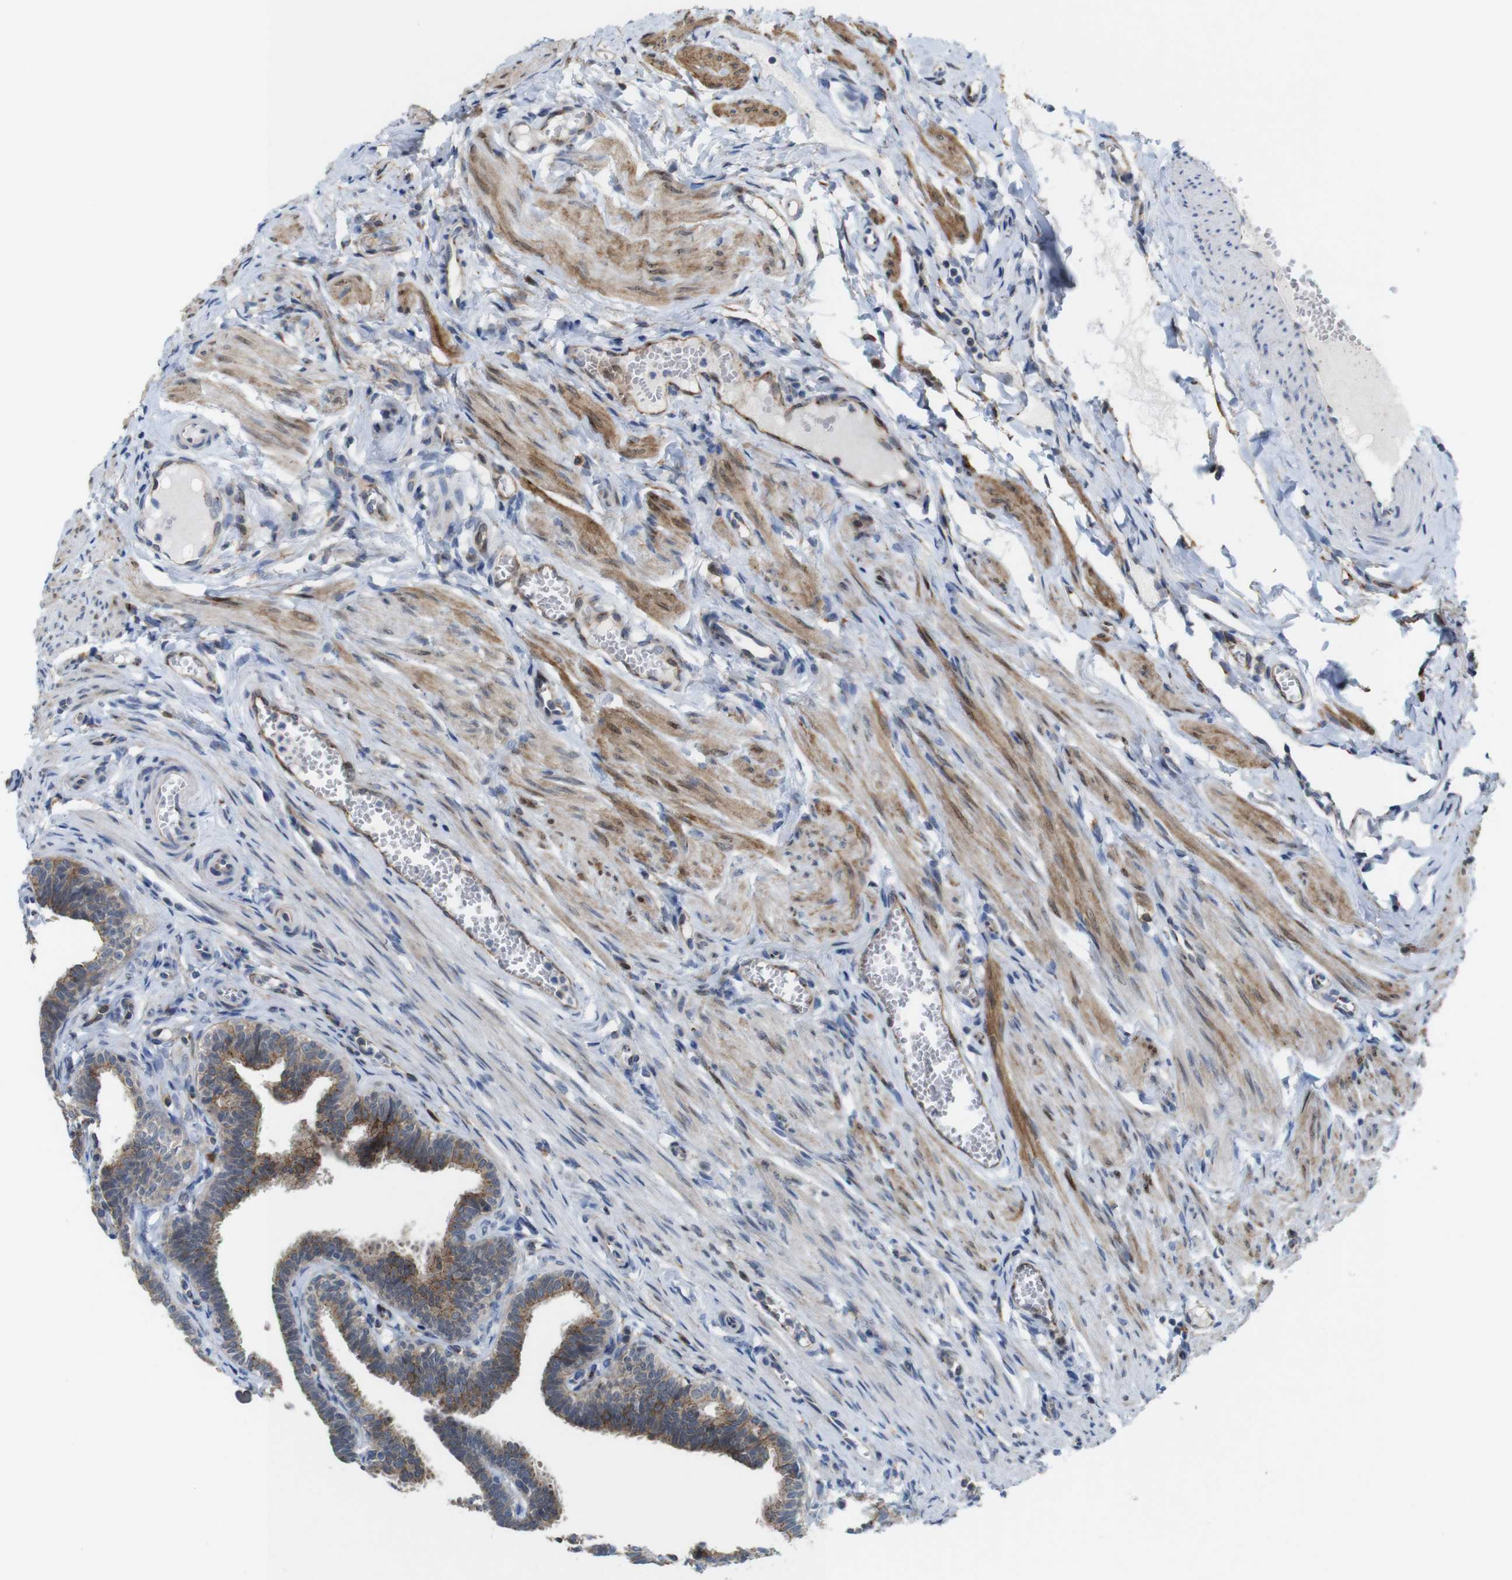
{"staining": {"intensity": "moderate", "quantity": ">75%", "location": "cytoplasmic/membranous"}, "tissue": "fallopian tube", "cell_type": "Glandular cells", "image_type": "normal", "snomed": [{"axis": "morphology", "description": "Normal tissue, NOS"}, {"axis": "topography", "description": "Fallopian tube"}, {"axis": "topography", "description": "Ovary"}], "caption": "Immunohistochemical staining of benign human fallopian tube displays >75% levels of moderate cytoplasmic/membranous protein expression in approximately >75% of glandular cells.", "gene": "EFCAB14", "patient": {"sex": "female", "age": 23}}